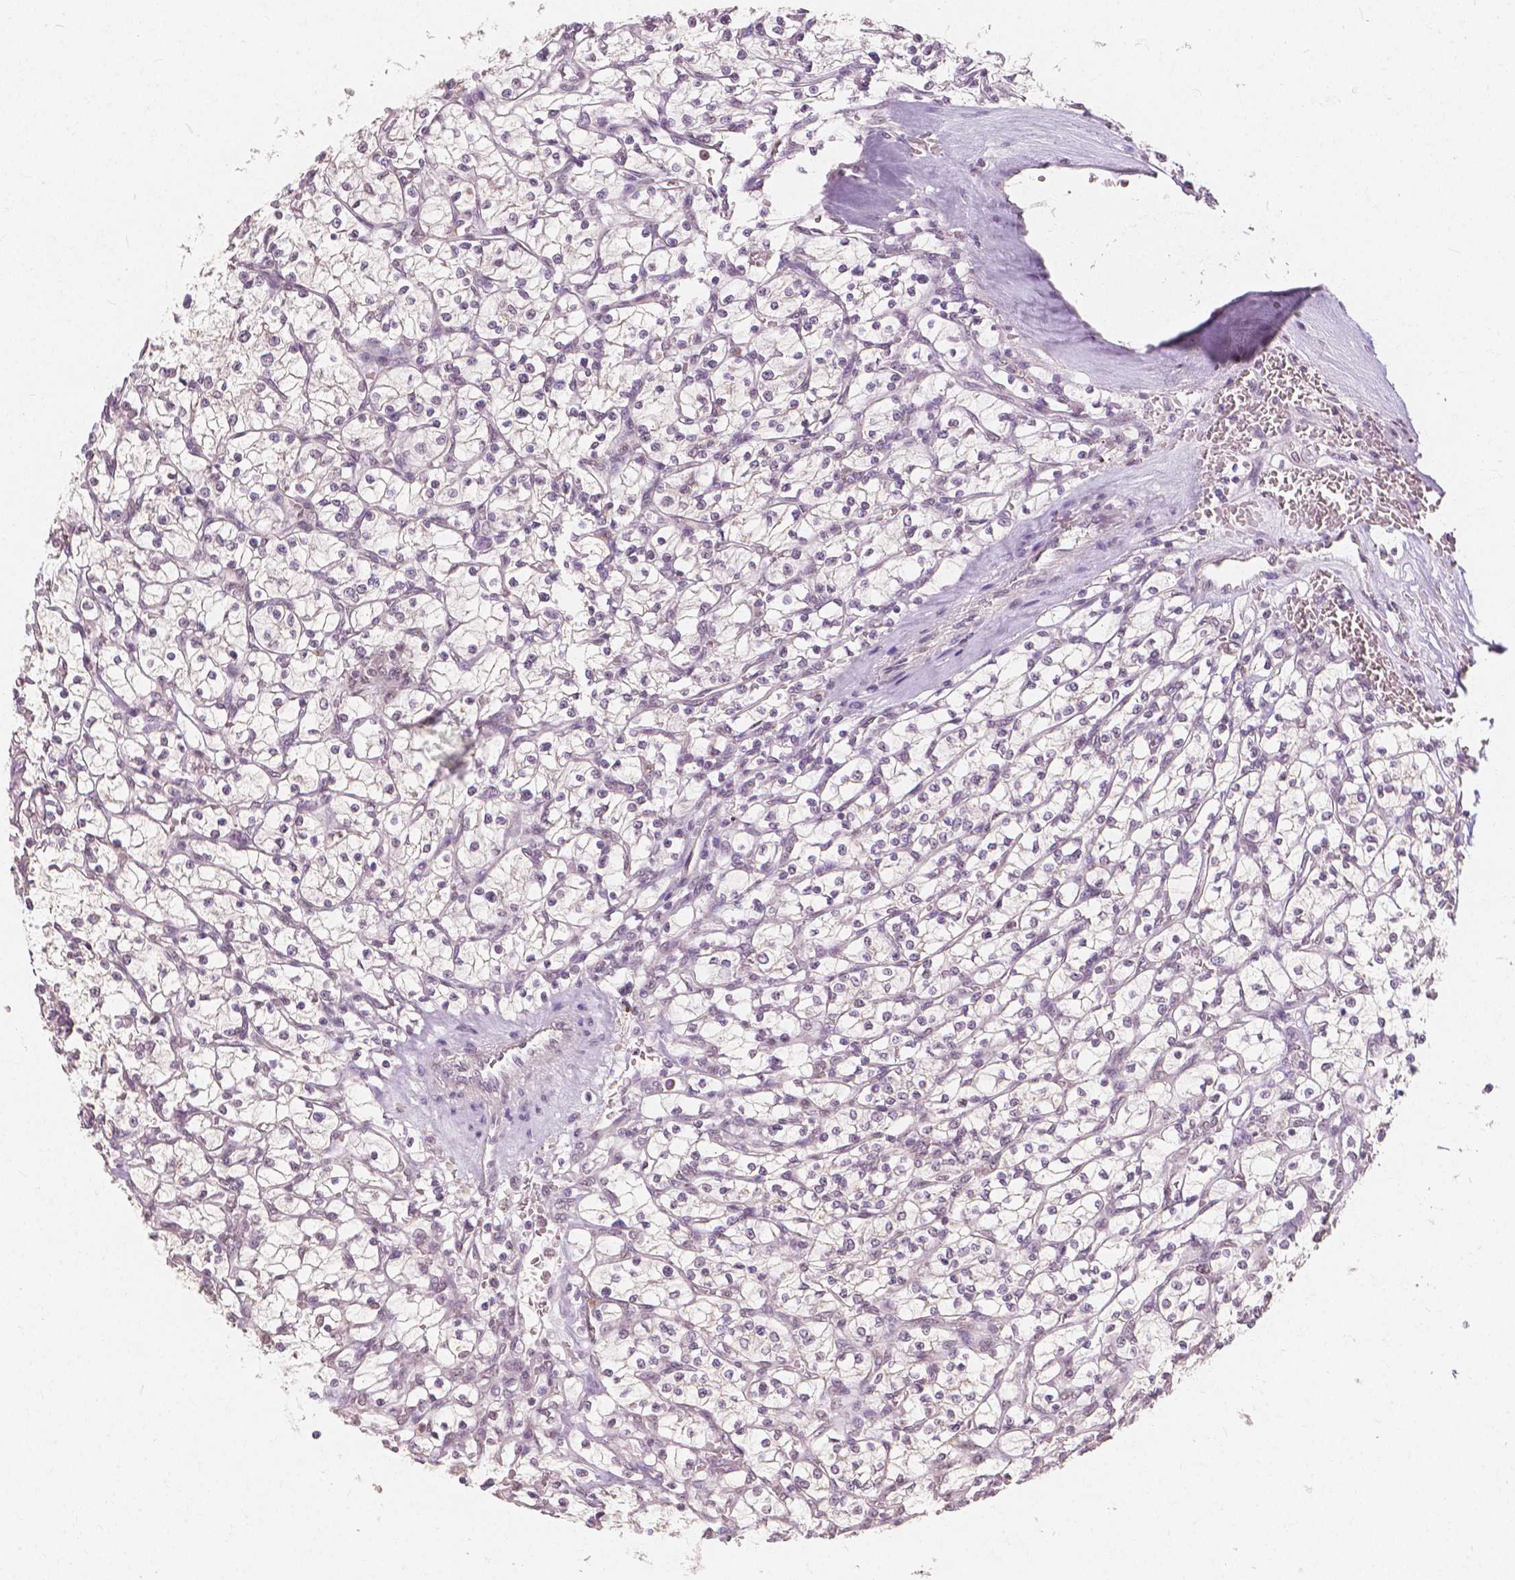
{"staining": {"intensity": "negative", "quantity": "none", "location": "none"}, "tissue": "renal cancer", "cell_type": "Tumor cells", "image_type": "cancer", "snomed": [{"axis": "morphology", "description": "Adenocarcinoma, NOS"}, {"axis": "topography", "description": "Kidney"}], "caption": "High magnification brightfield microscopy of adenocarcinoma (renal) stained with DAB (brown) and counterstained with hematoxylin (blue): tumor cells show no significant staining.", "gene": "NOLC1", "patient": {"sex": "female", "age": 64}}